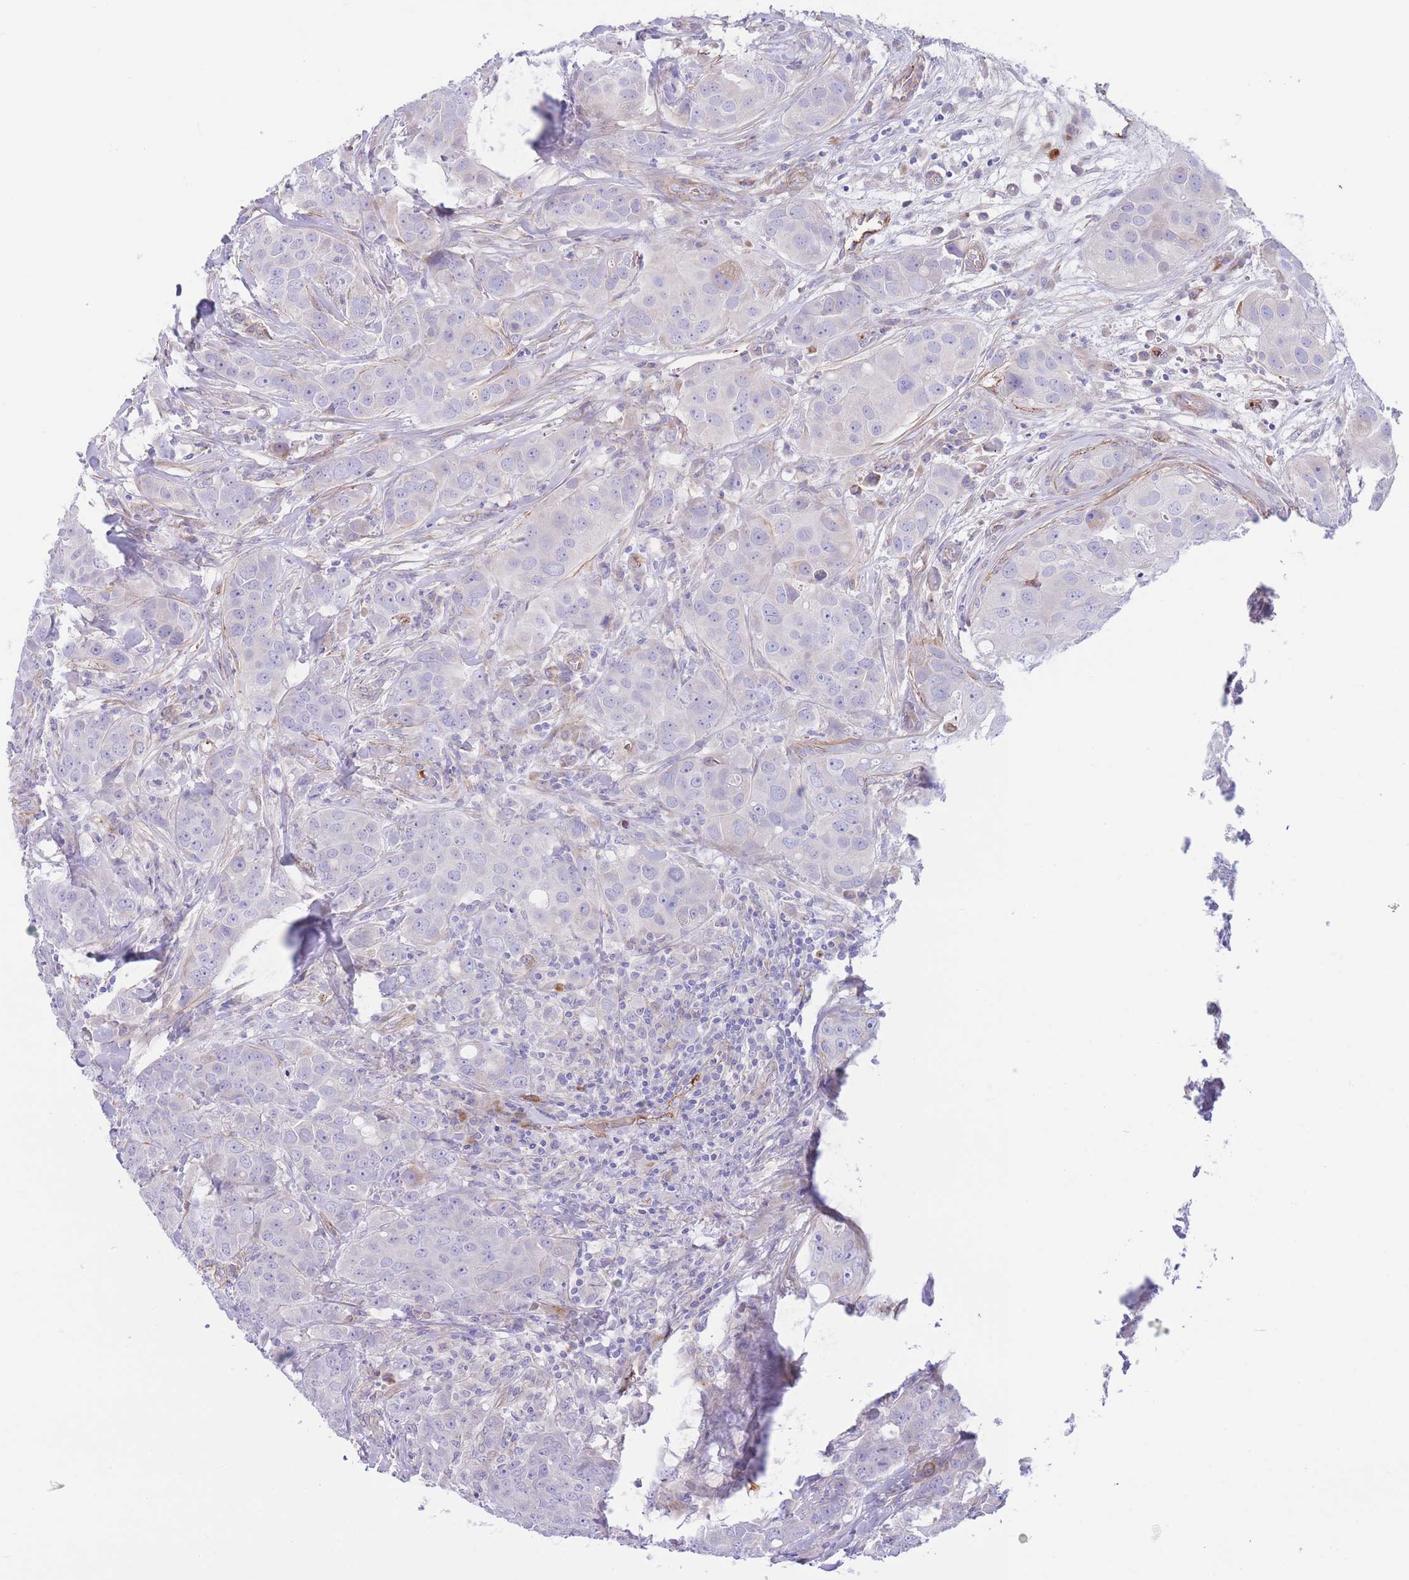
{"staining": {"intensity": "negative", "quantity": "none", "location": "none"}, "tissue": "breast cancer", "cell_type": "Tumor cells", "image_type": "cancer", "snomed": [{"axis": "morphology", "description": "Duct carcinoma"}, {"axis": "topography", "description": "Breast"}], "caption": "IHC of breast cancer demonstrates no positivity in tumor cells.", "gene": "DET1", "patient": {"sex": "female", "age": 43}}